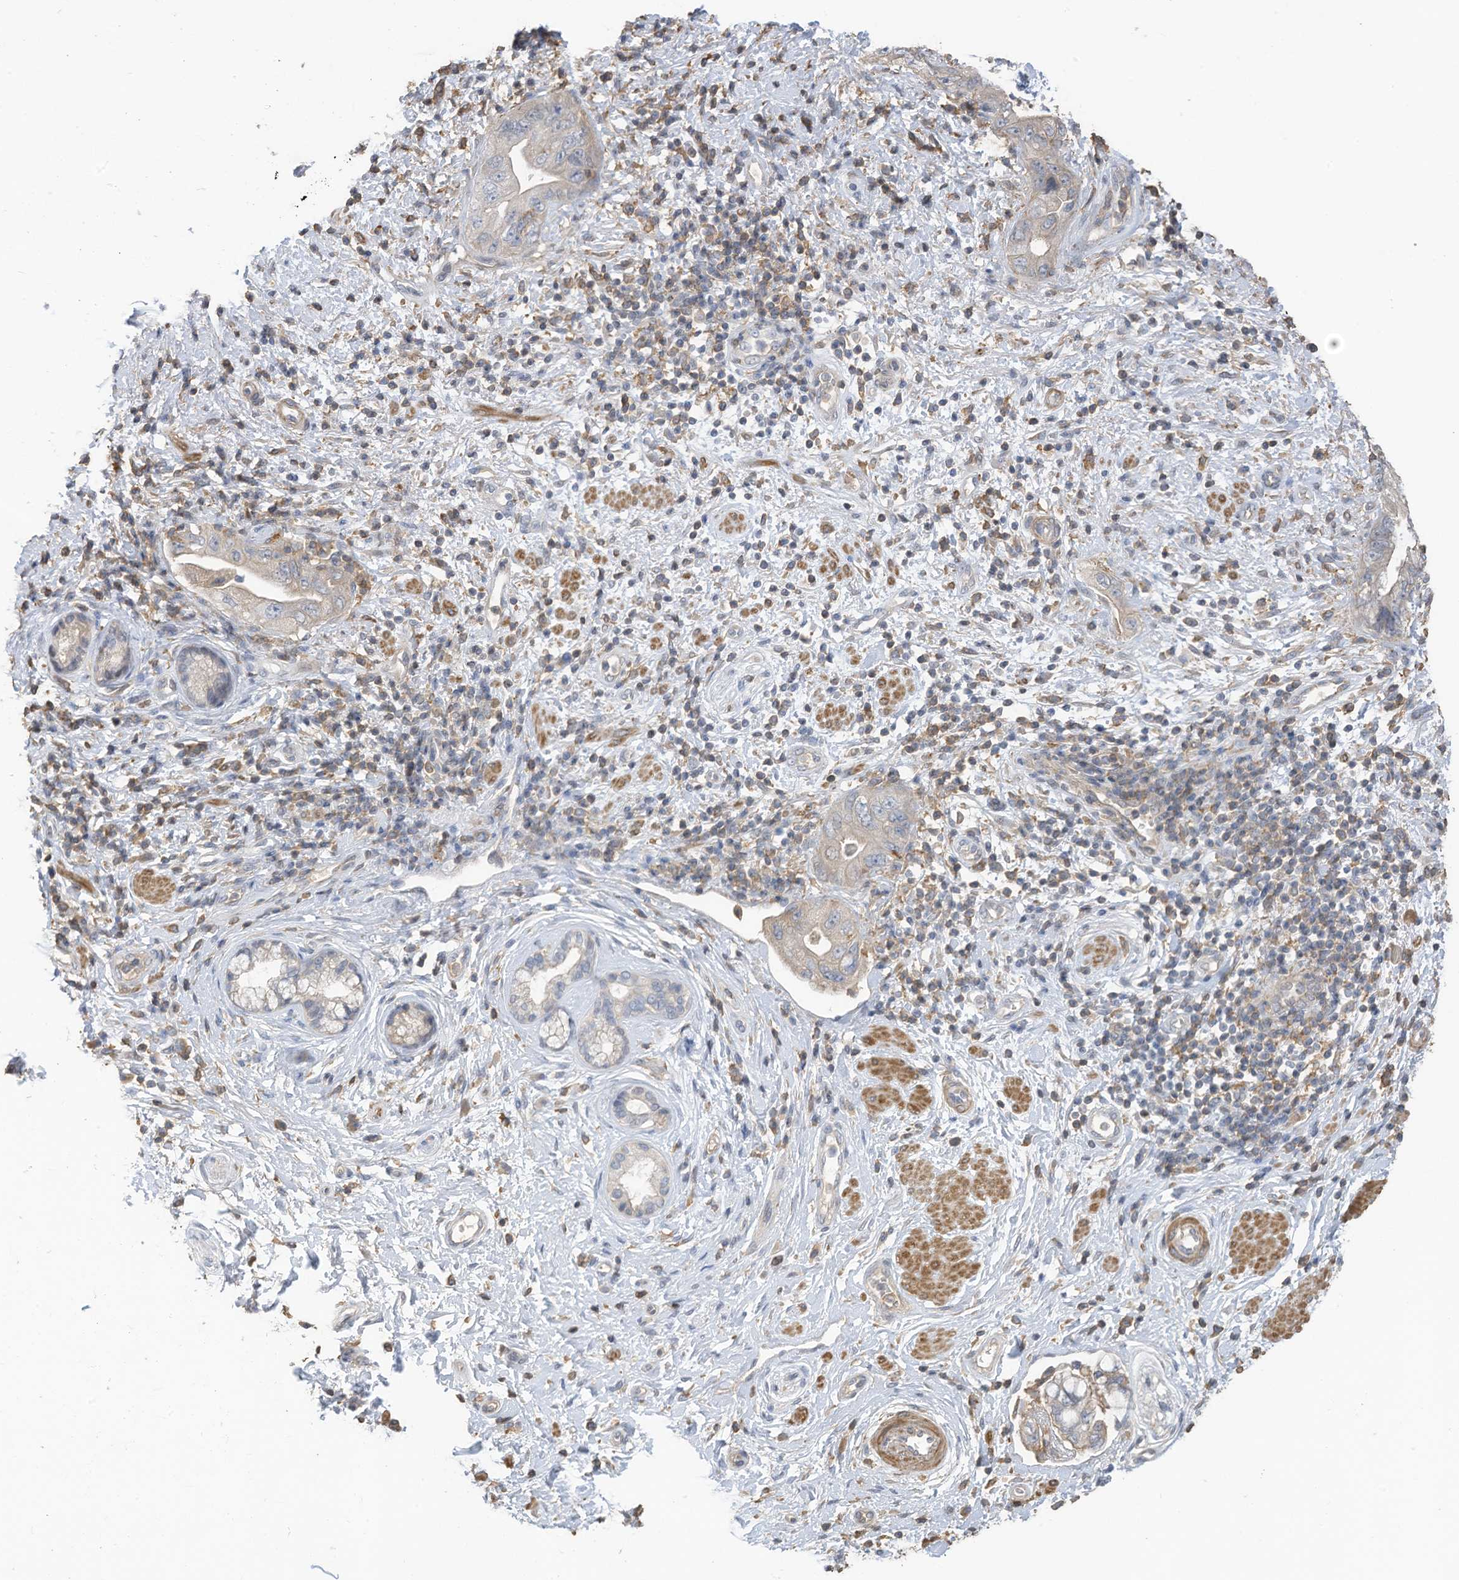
{"staining": {"intensity": "negative", "quantity": "none", "location": "none"}, "tissue": "pancreatic cancer", "cell_type": "Tumor cells", "image_type": "cancer", "snomed": [{"axis": "morphology", "description": "Adenocarcinoma, NOS"}, {"axis": "topography", "description": "Pancreas"}], "caption": "Immunohistochemistry micrograph of pancreatic cancer stained for a protein (brown), which displays no expression in tumor cells.", "gene": "SLFN14", "patient": {"sex": "female", "age": 73}}